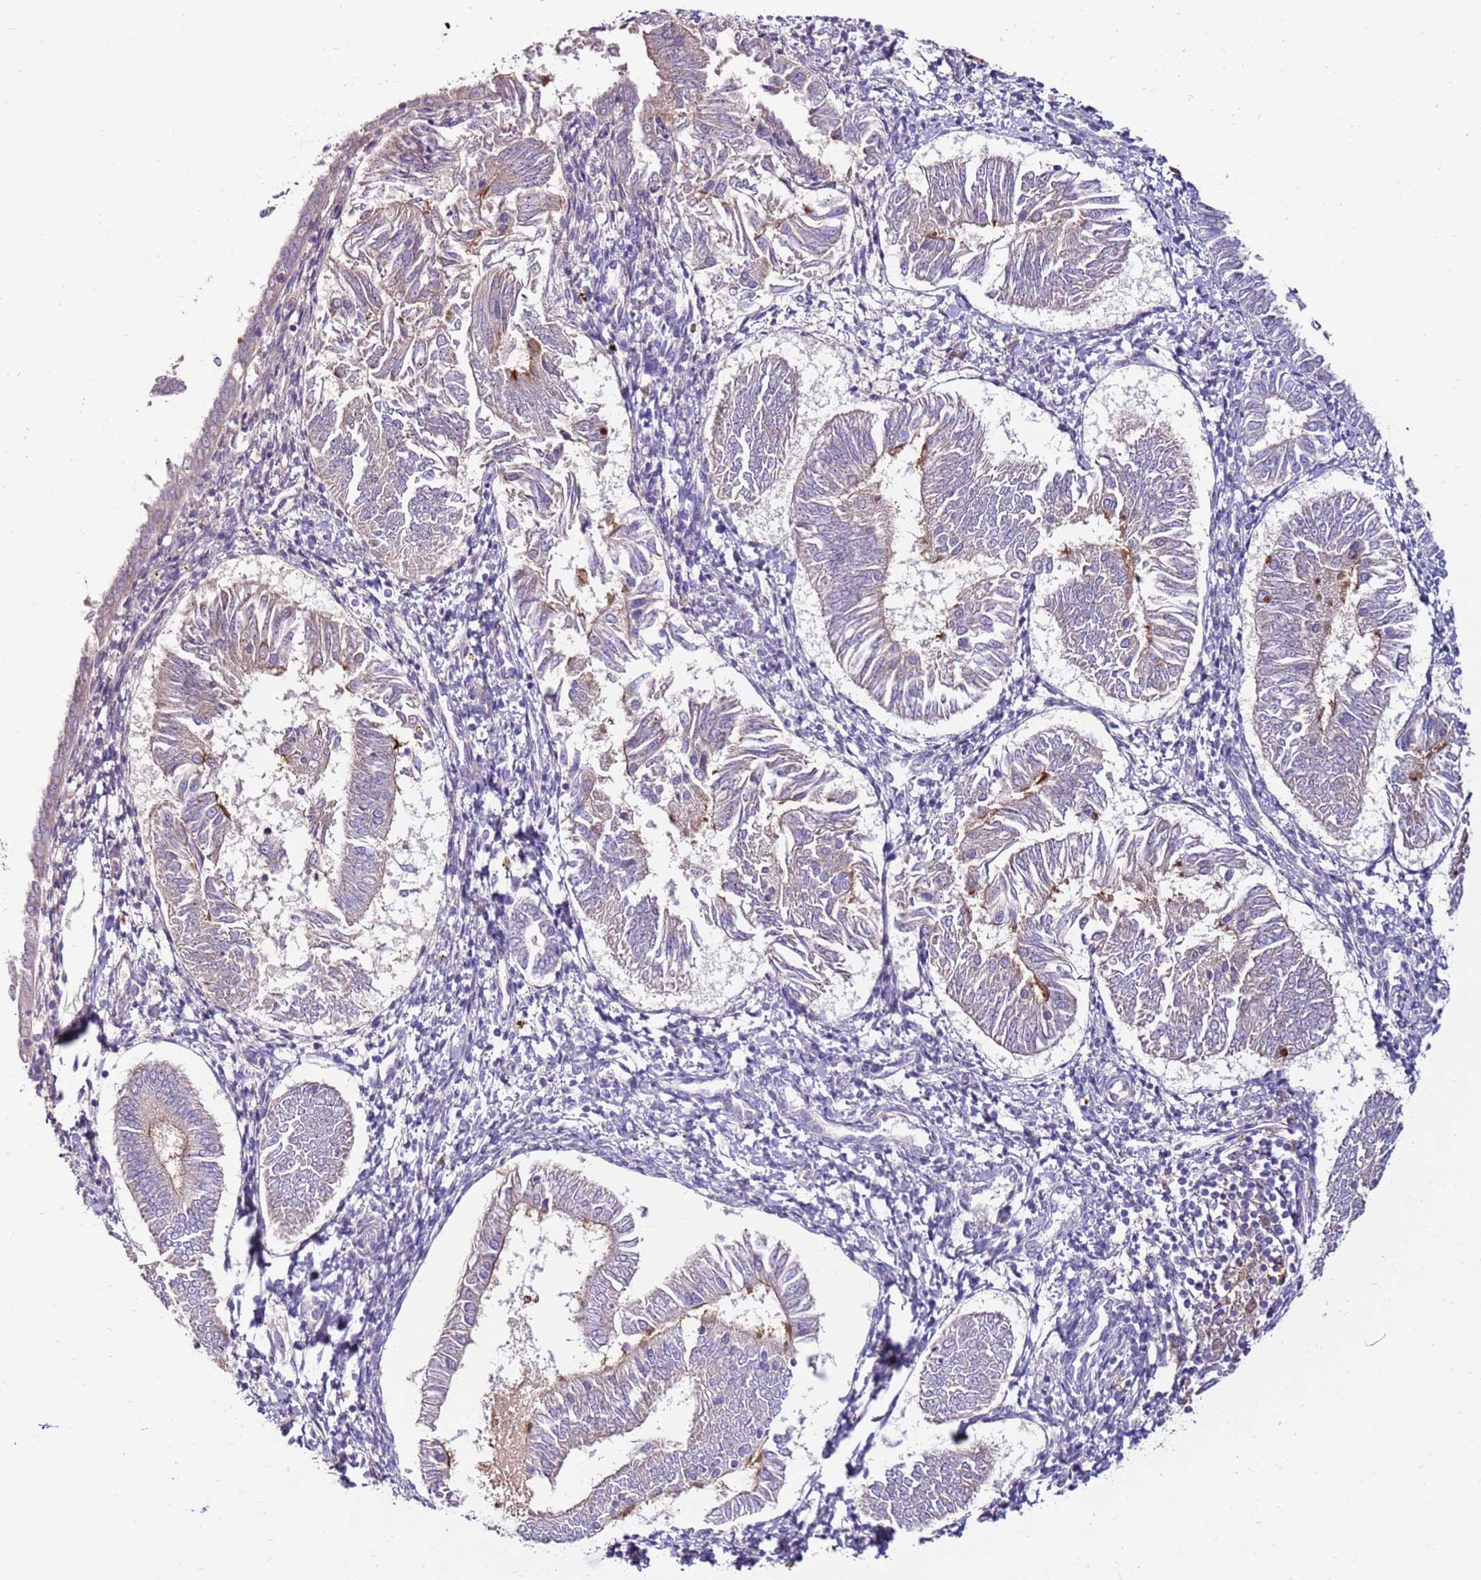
{"staining": {"intensity": "weak", "quantity": "<25%", "location": "cytoplasmic/membranous"}, "tissue": "endometrial cancer", "cell_type": "Tumor cells", "image_type": "cancer", "snomed": [{"axis": "morphology", "description": "Adenocarcinoma, NOS"}, {"axis": "topography", "description": "Endometrium"}], "caption": "The photomicrograph displays no staining of tumor cells in endometrial cancer. (Stains: DAB (3,3'-diaminobenzidine) IHC with hematoxylin counter stain, Microscopy: brightfield microscopy at high magnification).", "gene": "SLC44A4", "patient": {"sex": "female", "age": 58}}